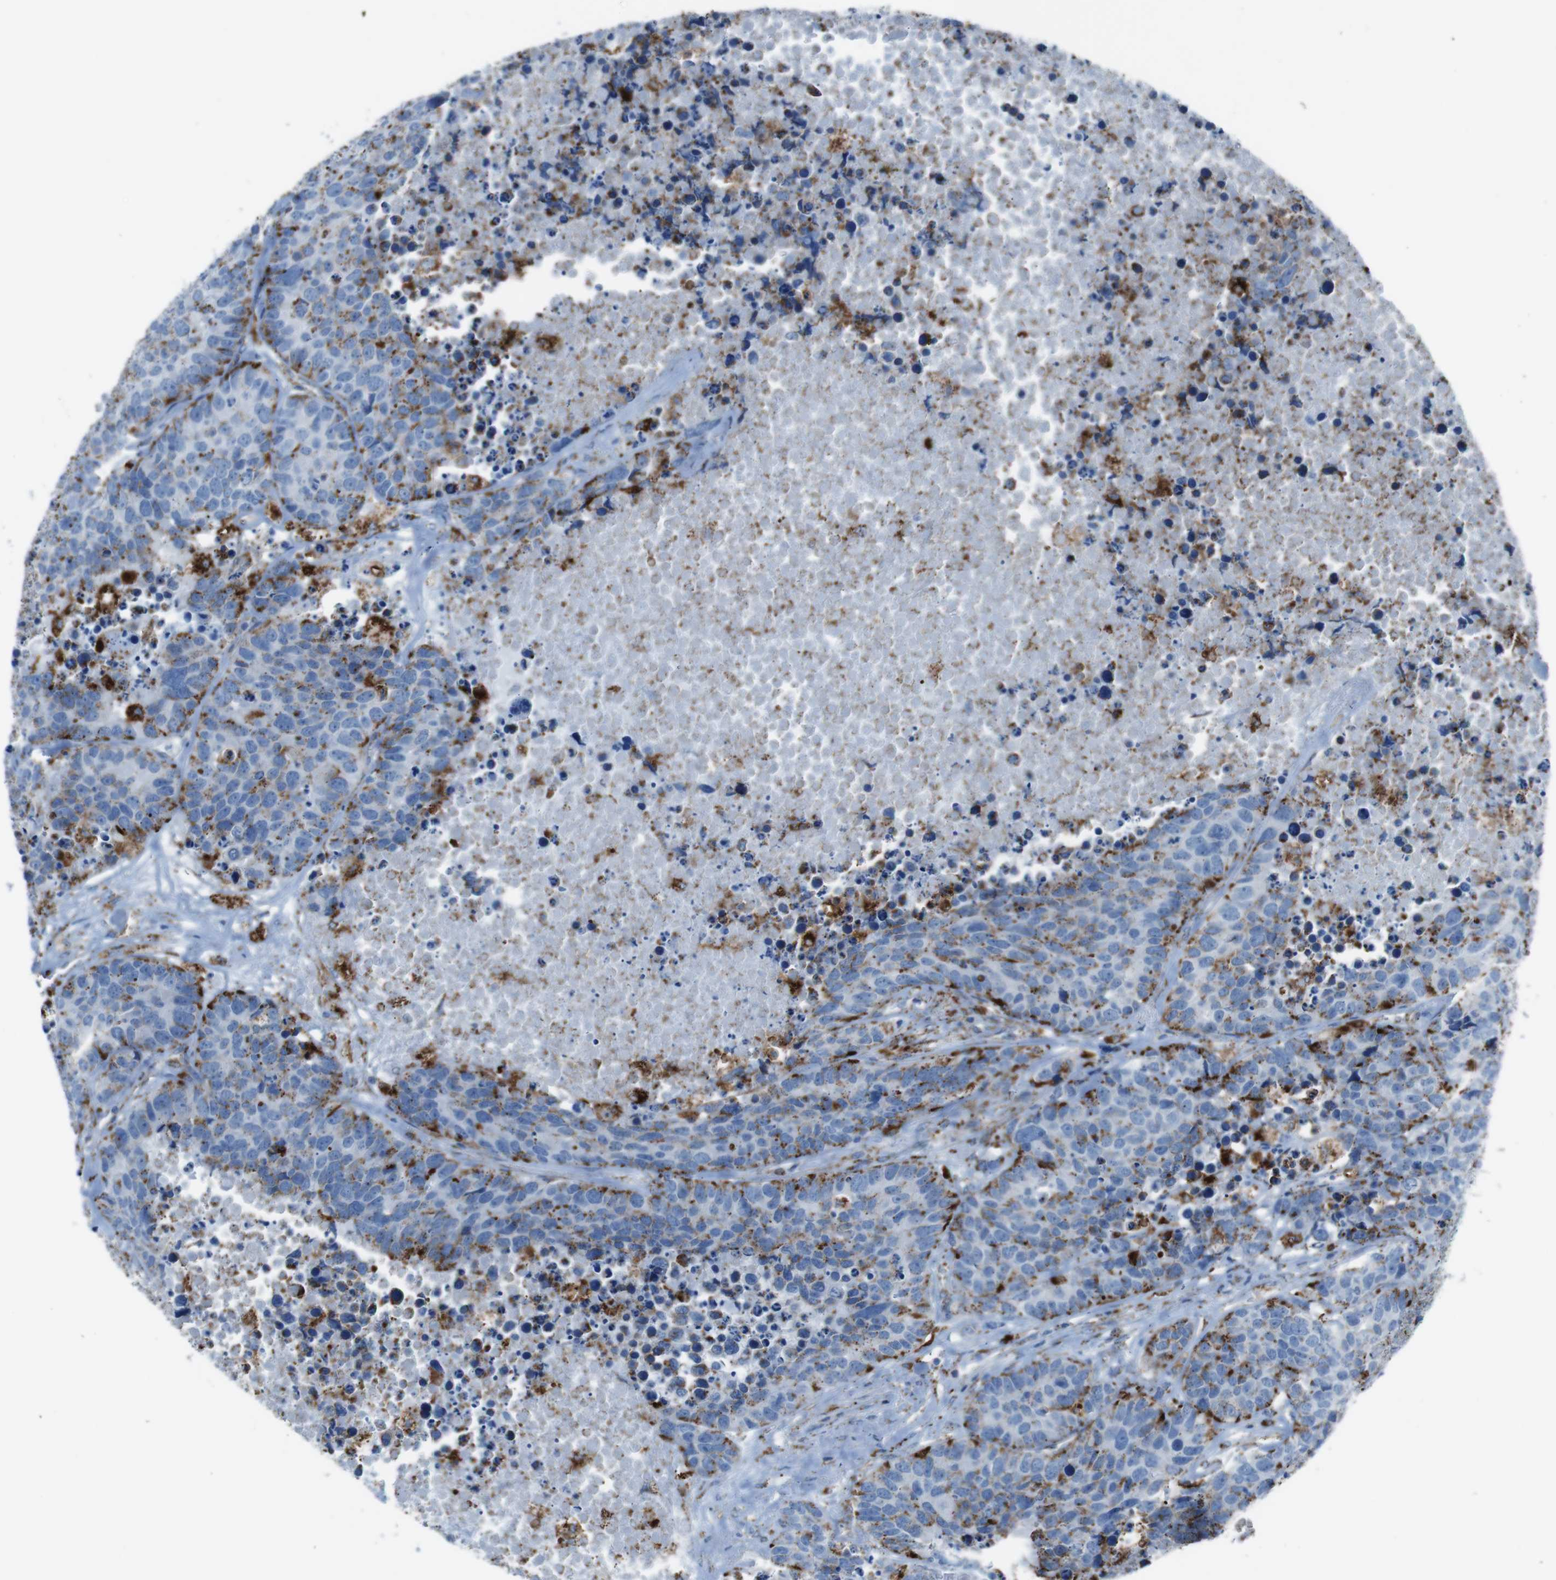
{"staining": {"intensity": "moderate", "quantity": ">75%", "location": "cytoplasmic/membranous"}, "tissue": "carcinoid", "cell_type": "Tumor cells", "image_type": "cancer", "snomed": [{"axis": "morphology", "description": "Carcinoid, malignant, NOS"}, {"axis": "topography", "description": "Lung"}], "caption": "This is an image of IHC staining of carcinoid, which shows moderate staining in the cytoplasmic/membranous of tumor cells.", "gene": "SCARB2", "patient": {"sex": "male", "age": 60}}